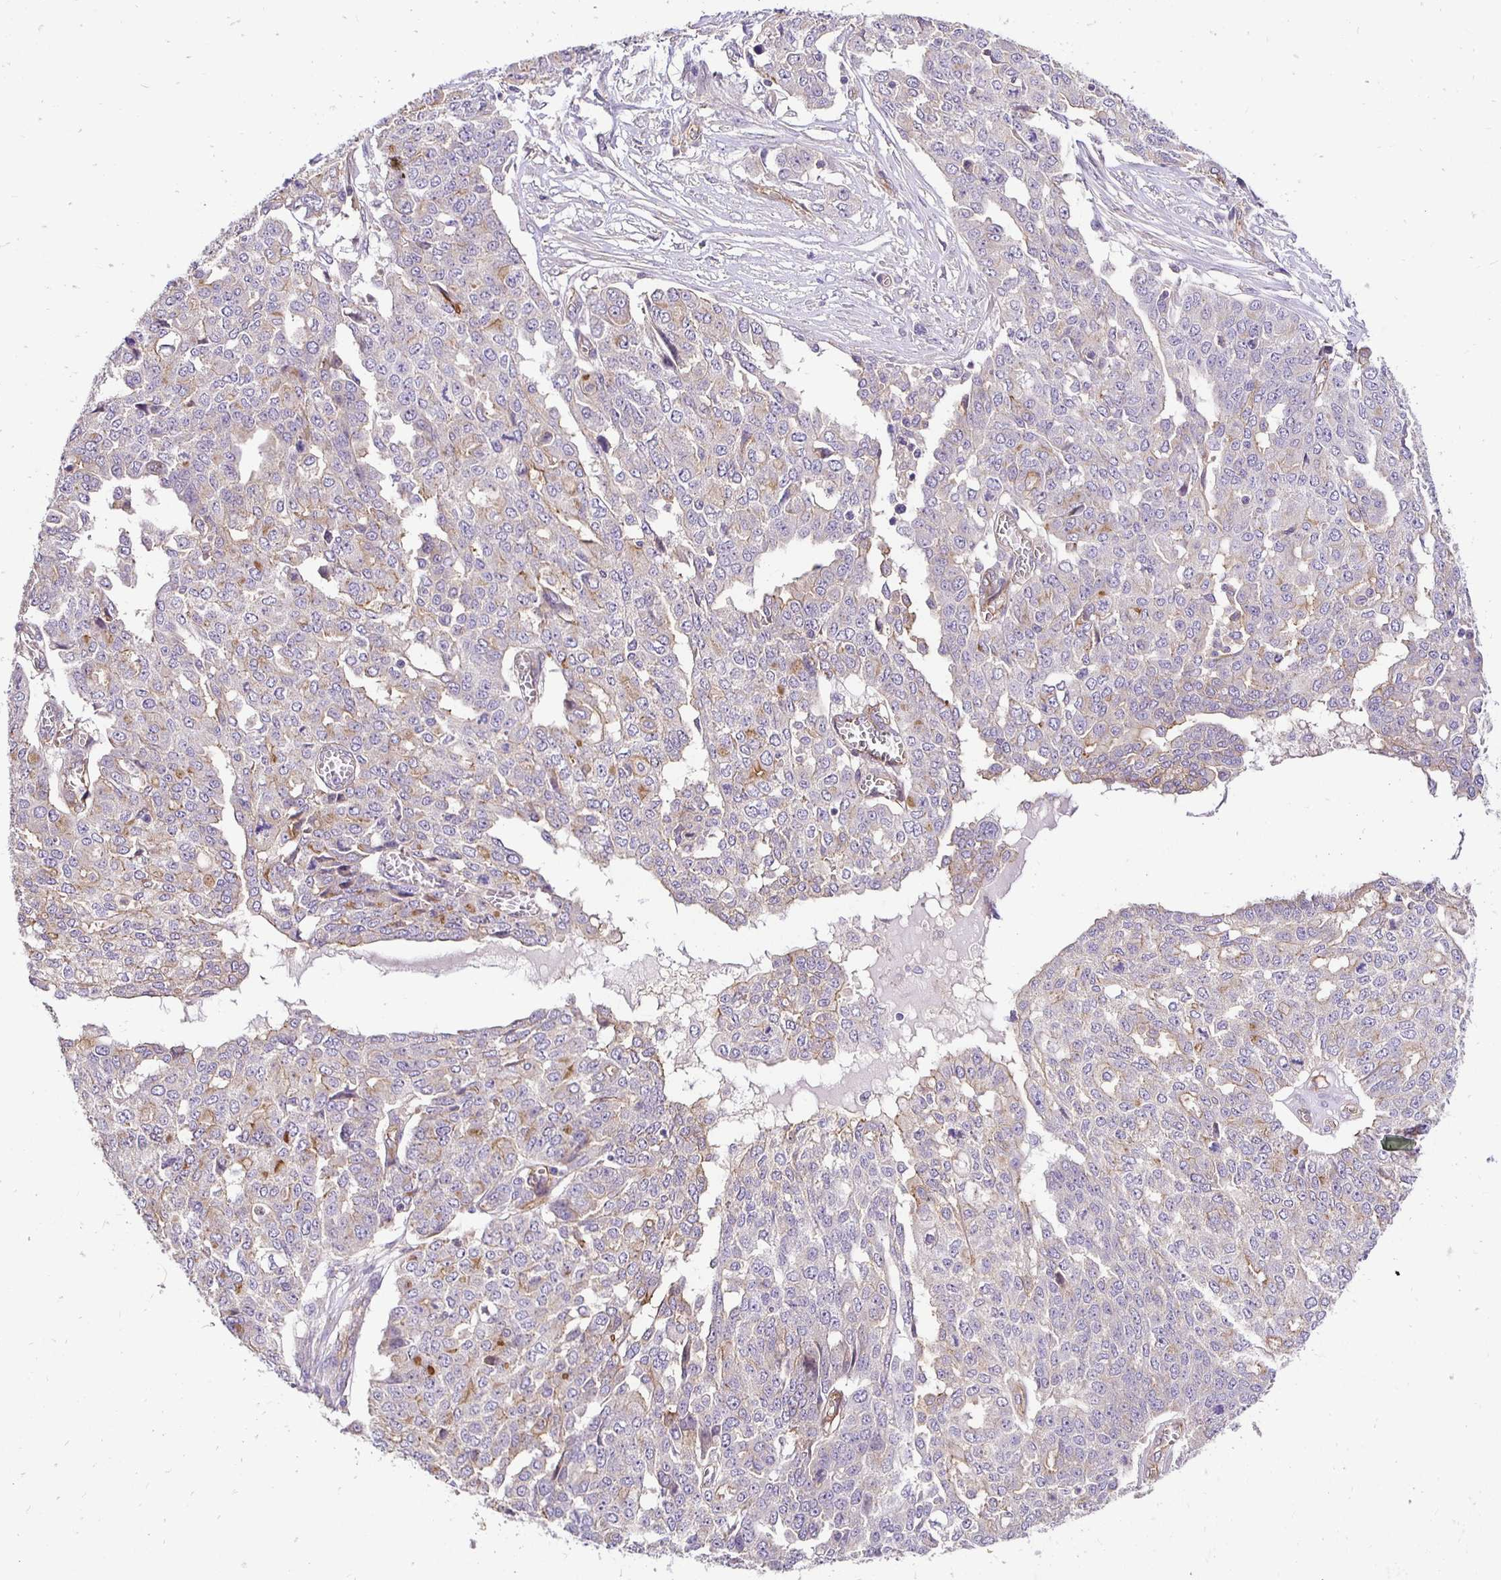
{"staining": {"intensity": "weak", "quantity": "<25%", "location": "cytoplasmic/membranous"}, "tissue": "ovarian cancer", "cell_type": "Tumor cells", "image_type": "cancer", "snomed": [{"axis": "morphology", "description": "Cystadenocarcinoma, serous, NOS"}, {"axis": "topography", "description": "Soft tissue"}, {"axis": "topography", "description": "Ovary"}], "caption": "Immunohistochemistry micrograph of human ovarian serous cystadenocarcinoma stained for a protein (brown), which displays no positivity in tumor cells.", "gene": "SLC9A1", "patient": {"sex": "female", "age": 57}}